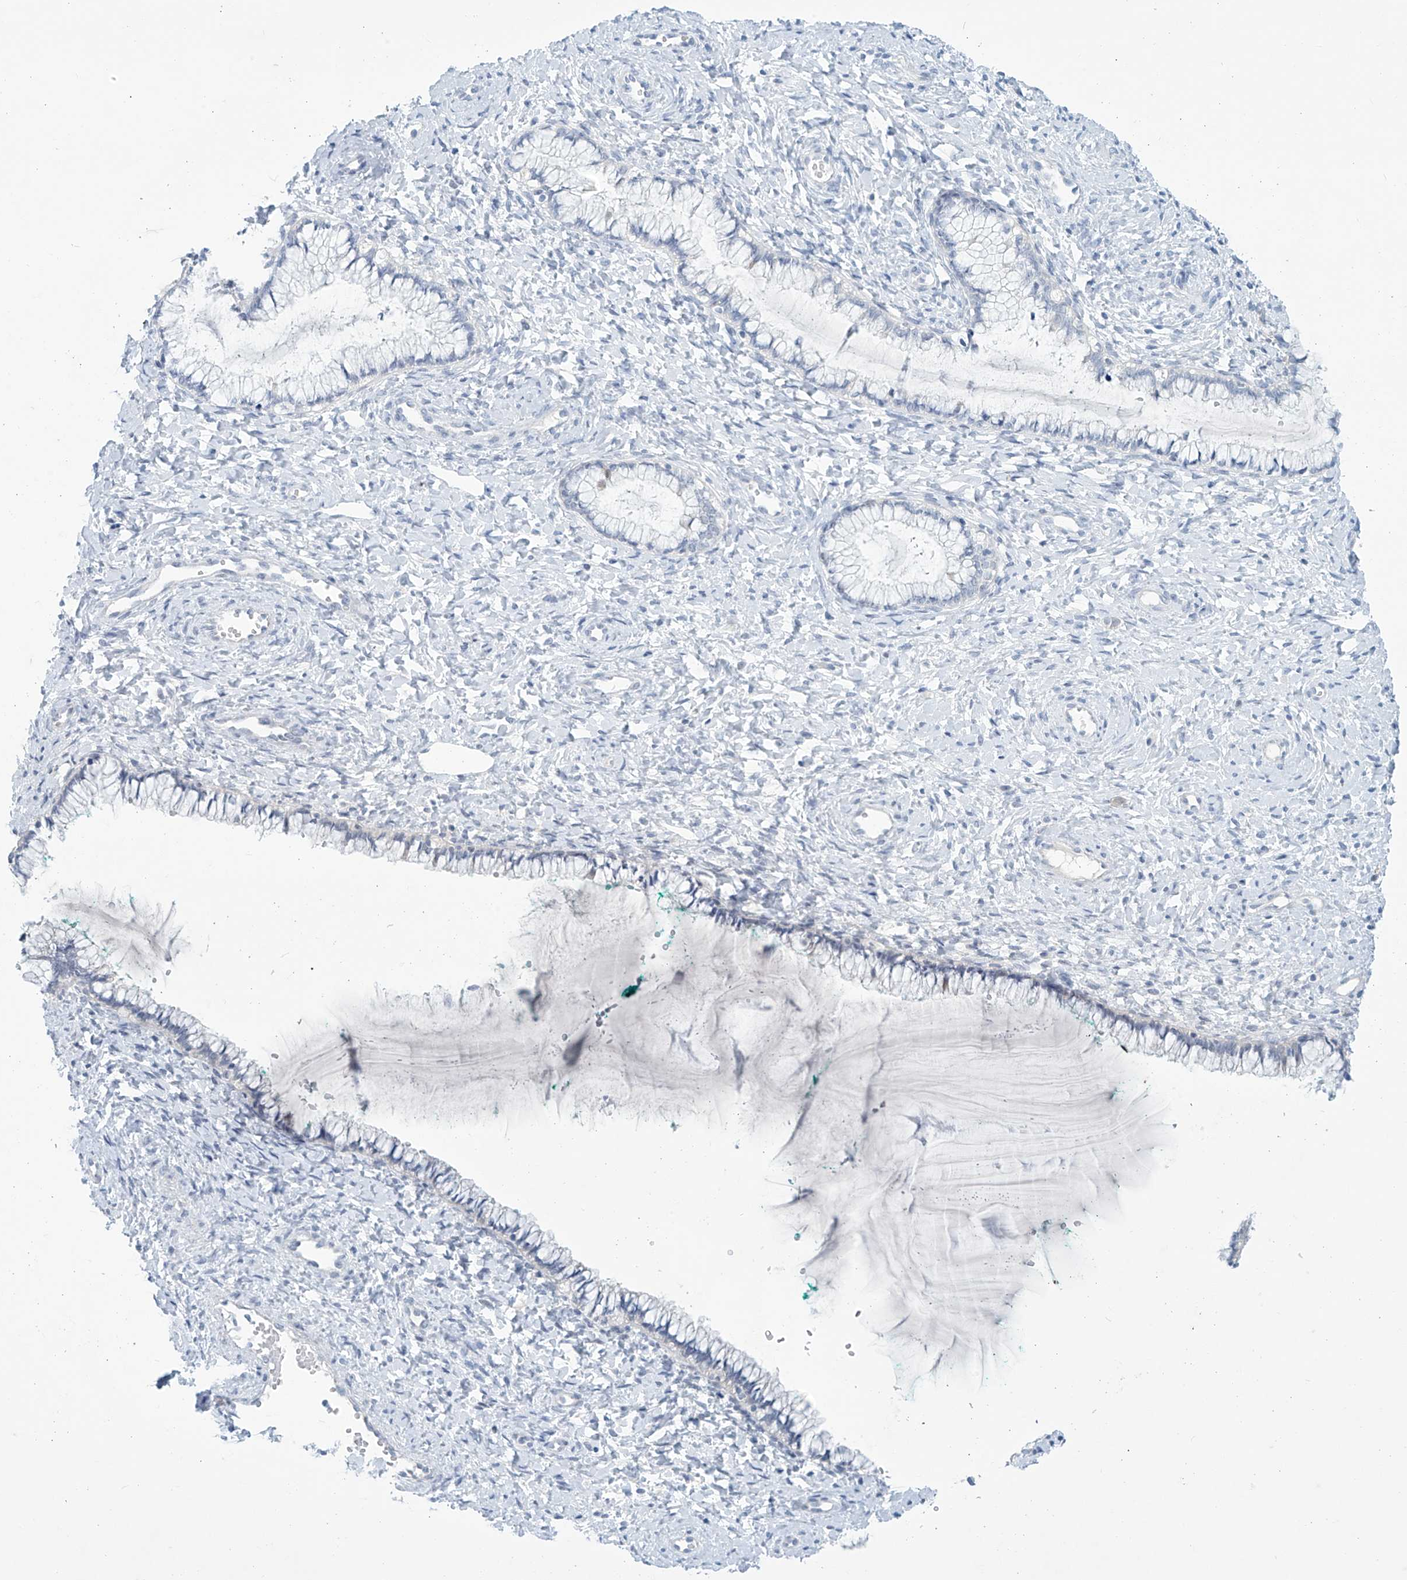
{"staining": {"intensity": "negative", "quantity": "none", "location": "none"}, "tissue": "cervix", "cell_type": "Glandular cells", "image_type": "normal", "snomed": [{"axis": "morphology", "description": "Normal tissue, NOS"}, {"axis": "morphology", "description": "Adenocarcinoma, NOS"}, {"axis": "topography", "description": "Cervix"}], "caption": "Human cervix stained for a protein using immunohistochemistry reveals no positivity in glandular cells.", "gene": "SLC35A5", "patient": {"sex": "female", "age": 29}}